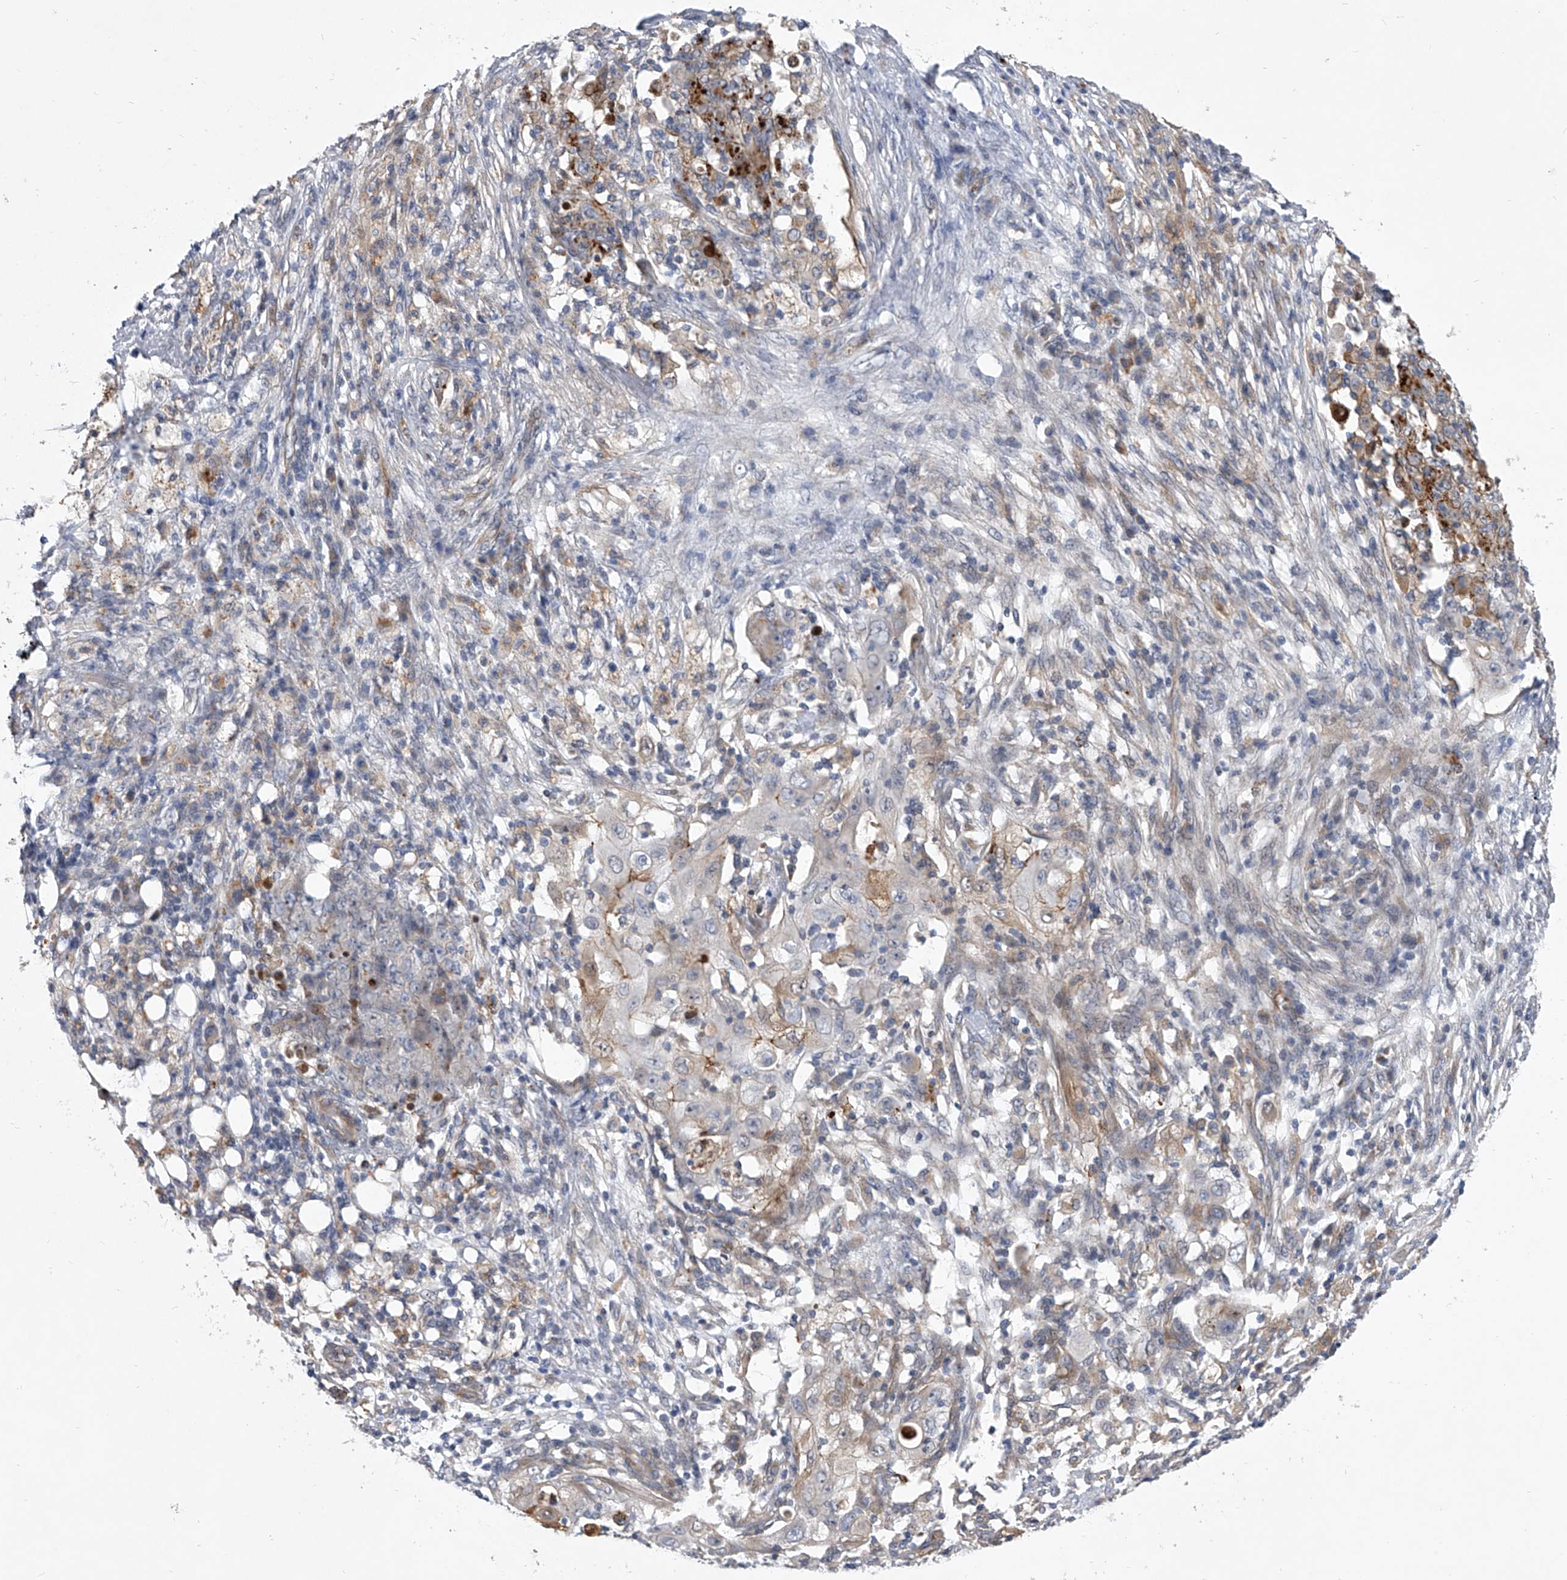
{"staining": {"intensity": "weak", "quantity": "<25%", "location": "cytoplasmic/membranous"}, "tissue": "ovarian cancer", "cell_type": "Tumor cells", "image_type": "cancer", "snomed": [{"axis": "morphology", "description": "Carcinoma, endometroid"}, {"axis": "topography", "description": "Ovary"}], "caption": "Human endometroid carcinoma (ovarian) stained for a protein using IHC shows no positivity in tumor cells.", "gene": "MINDY4", "patient": {"sex": "female", "age": 42}}